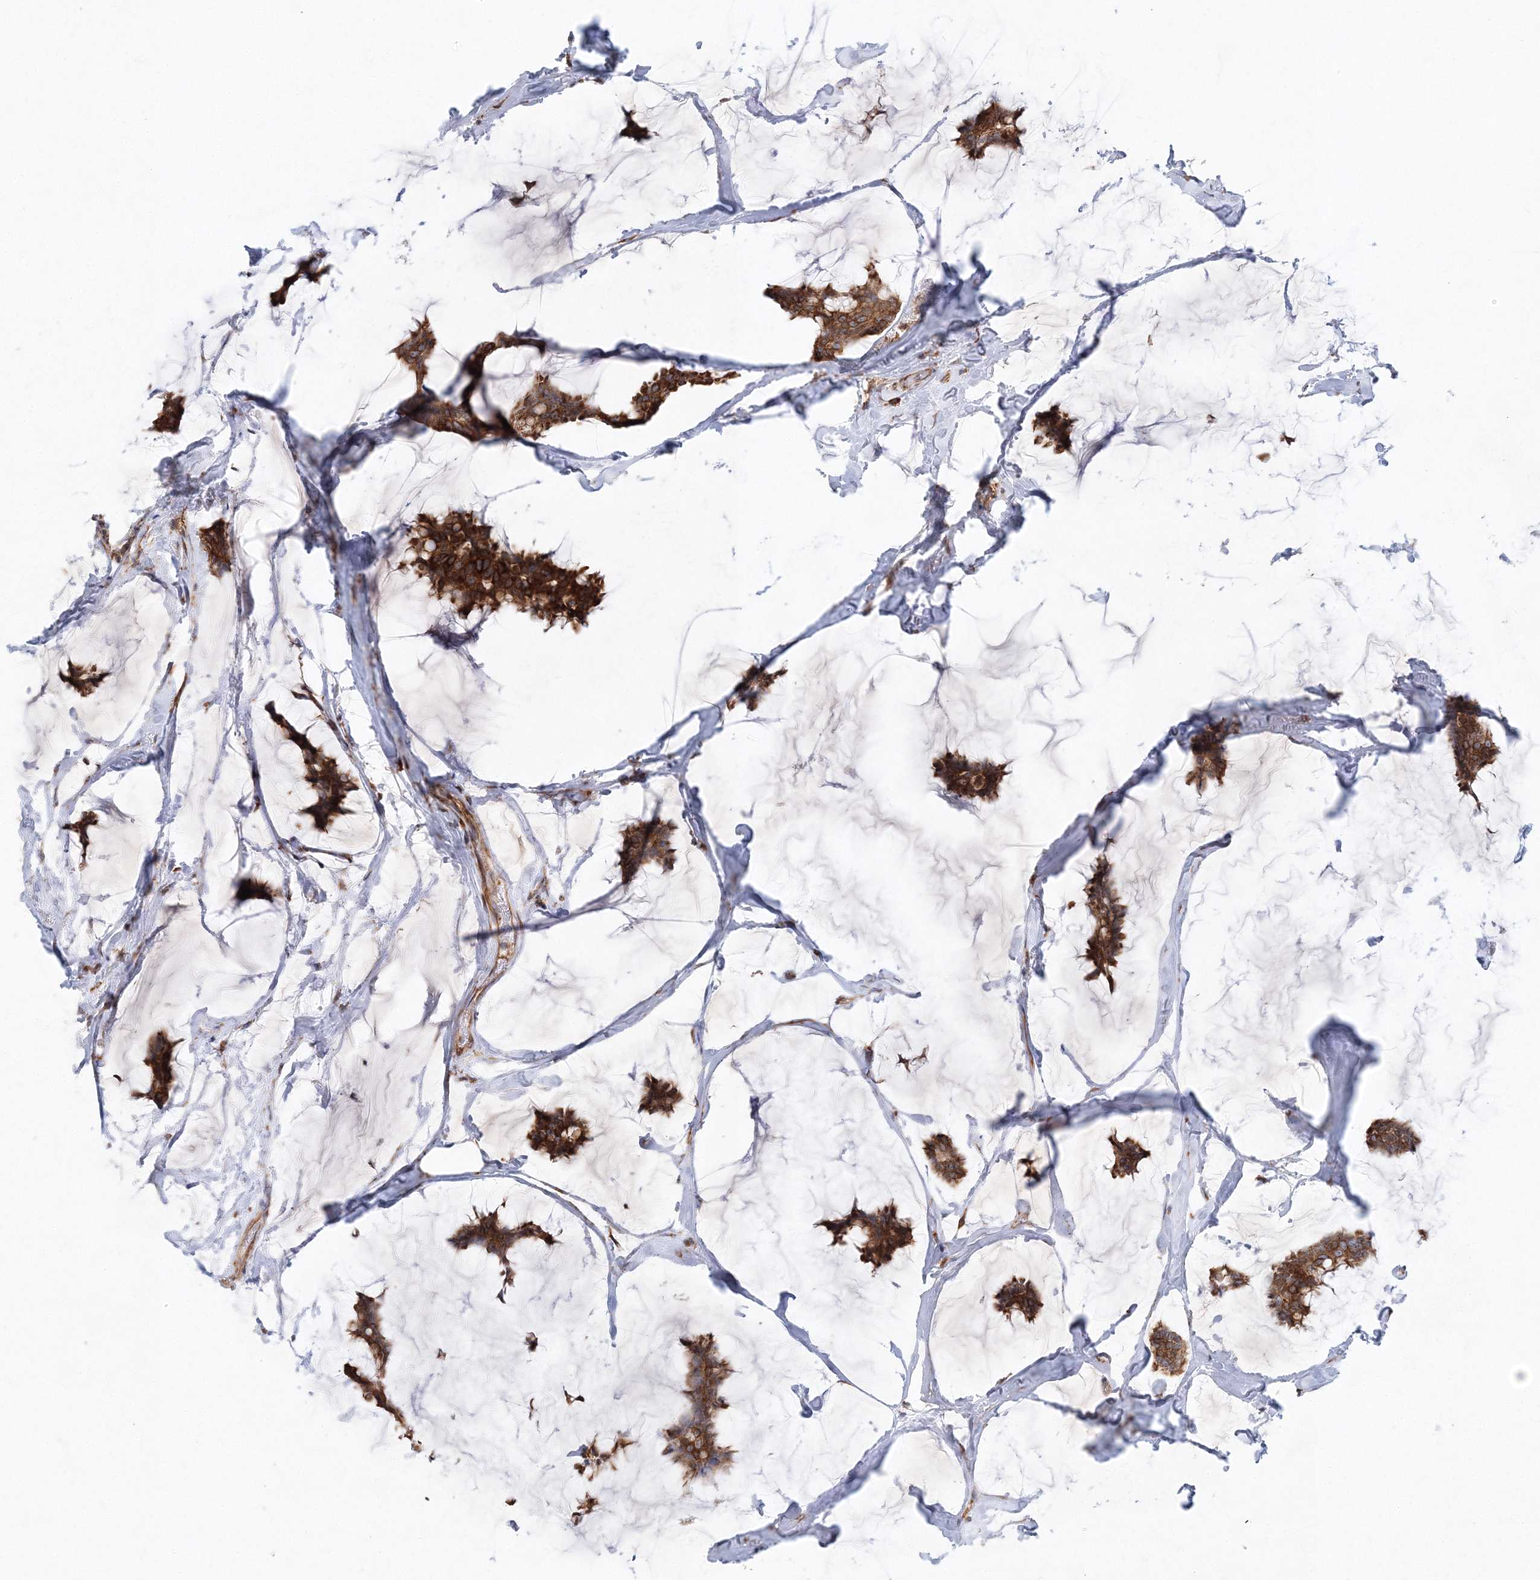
{"staining": {"intensity": "strong", "quantity": ">75%", "location": "cytoplasmic/membranous"}, "tissue": "breast cancer", "cell_type": "Tumor cells", "image_type": "cancer", "snomed": [{"axis": "morphology", "description": "Duct carcinoma"}, {"axis": "topography", "description": "Breast"}], "caption": "A brown stain shows strong cytoplasmic/membranous positivity of a protein in breast cancer tumor cells. (IHC, brightfield microscopy, high magnification).", "gene": "ZFYVE16", "patient": {"sex": "female", "age": 93}}